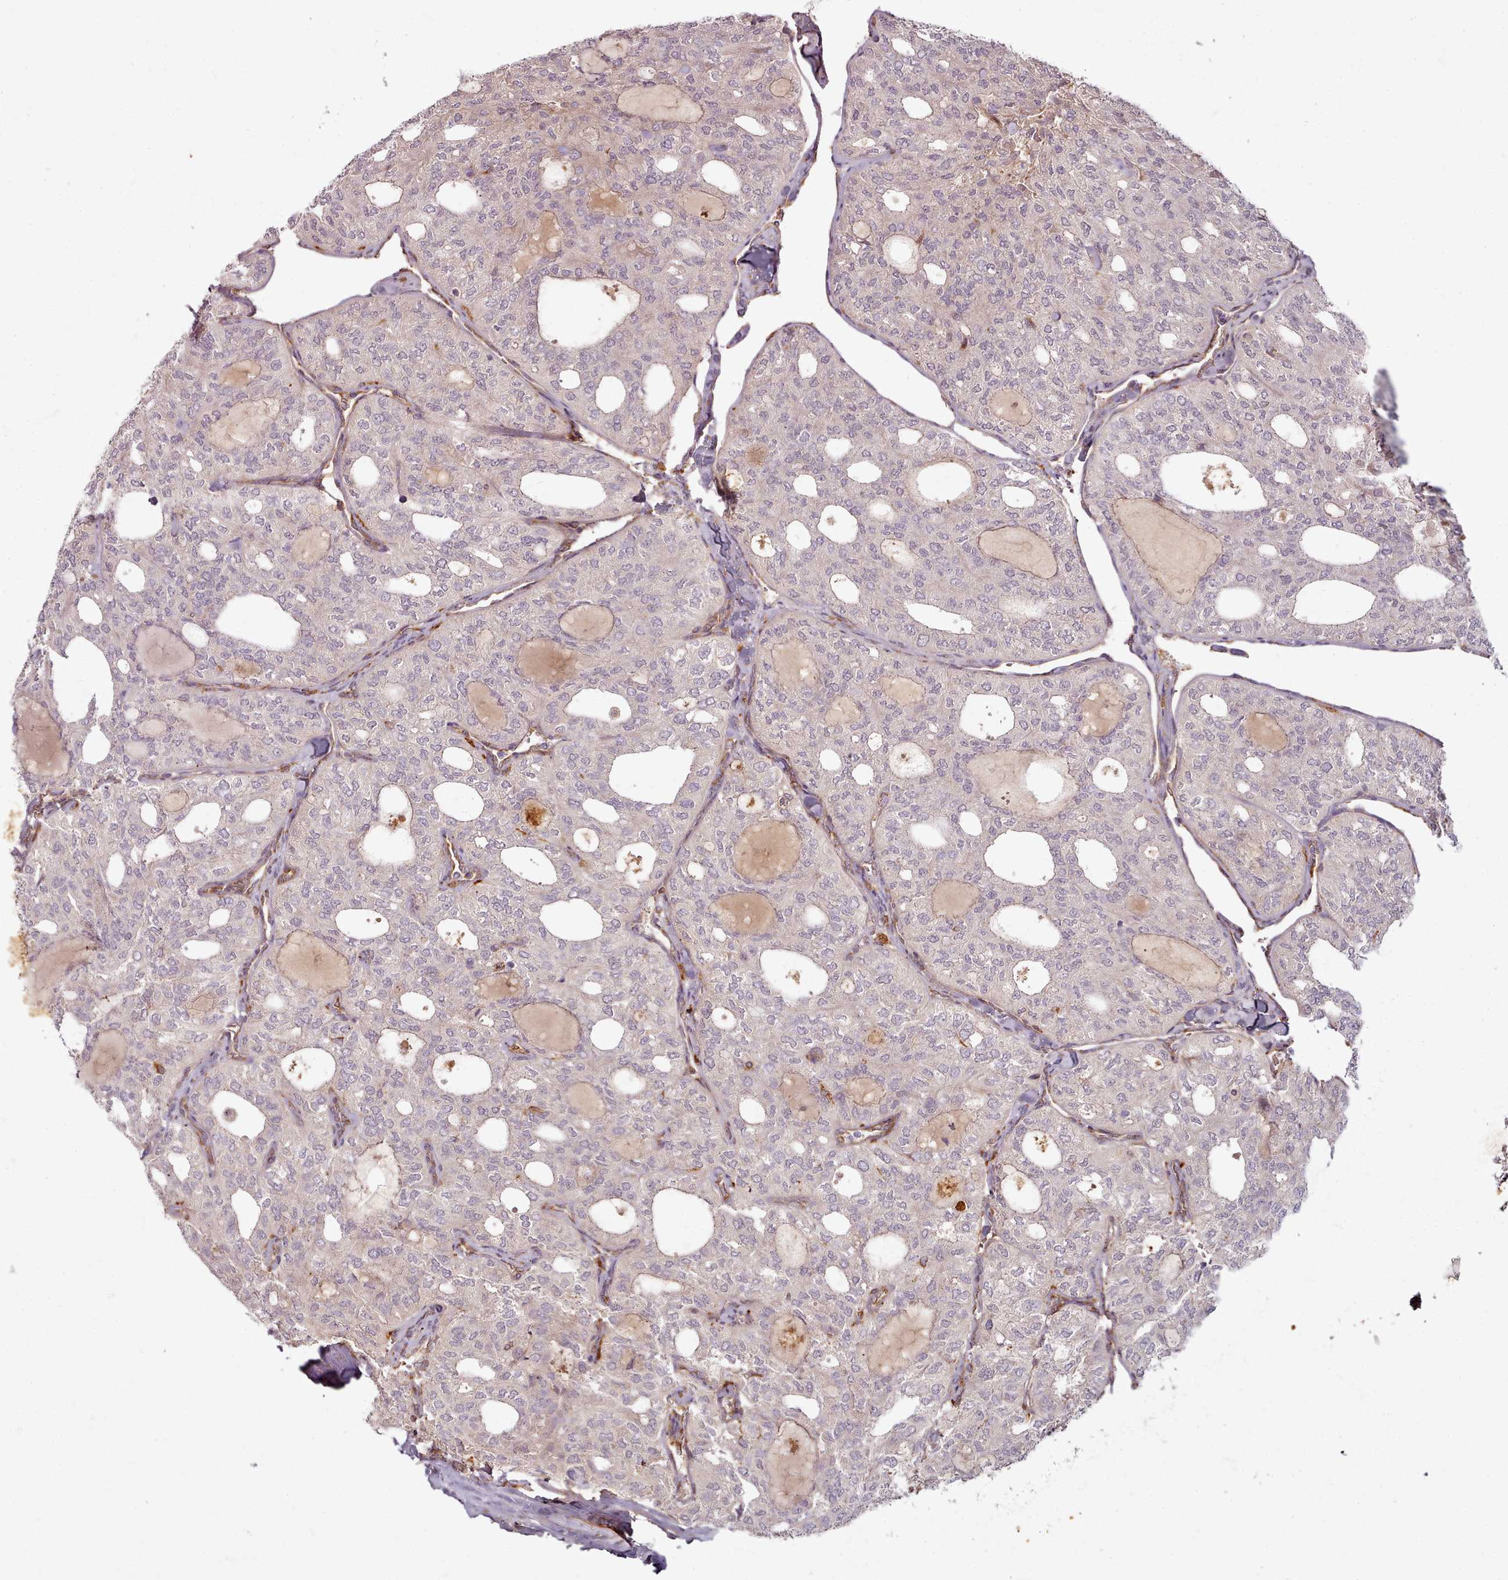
{"staining": {"intensity": "weak", "quantity": "<25%", "location": "nuclear"}, "tissue": "thyroid cancer", "cell_type": "Tumor cells", "image_type": "cancer", "snomed": [{"axis": "morphology", "description": "Follicular adenoma carcinoma, NOS"}, {"axis": "topography", "description": "Thyroid gland"}], "caption": "Thyroid follicular adenoma carcinoma was stained to show a protein in brown. There is no significant expression in tumor cells.", "gene": "C1QTNF5", "patient": {"sex": "male", "age": 75}}